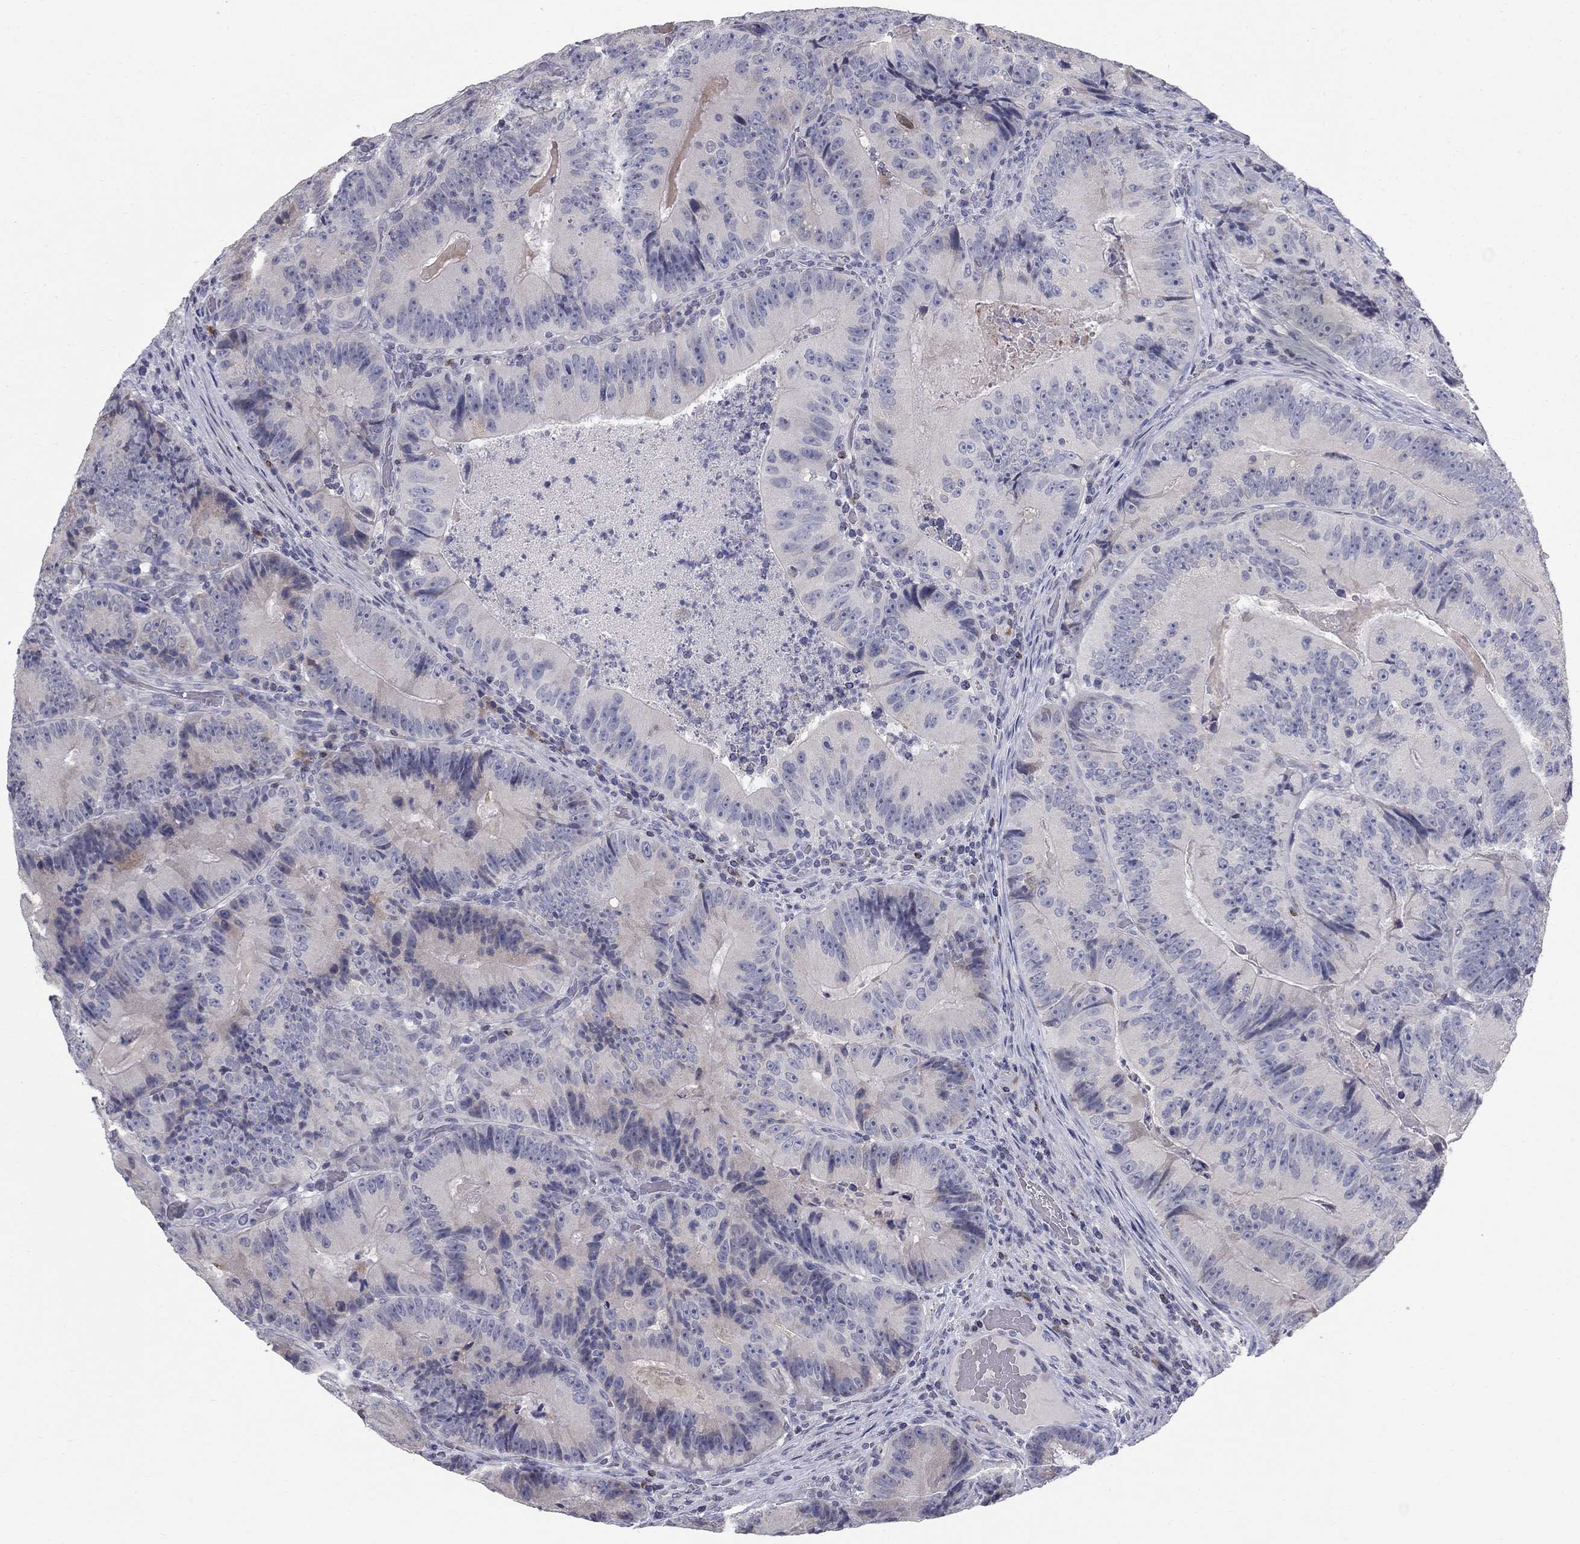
{"staining": {"intensity": "negative", "quantity": "none", "location": "none"}, "tissue": "colorectal cancer", "cell_type": "Tumor cells", "image_type": "cancer", "snomed": [{"axis": "morphology", "description": "Adenocarcinoma, NOS"}, {"axis": "topography", "description": "Colon"}], "caption": "A photomicrograph of colorectal adenocarcinoma stained for a protein exhibits no brown staining in tumor cells.", "gene": "NTRK2", "patient": {"sex": "female", "age": 86}}